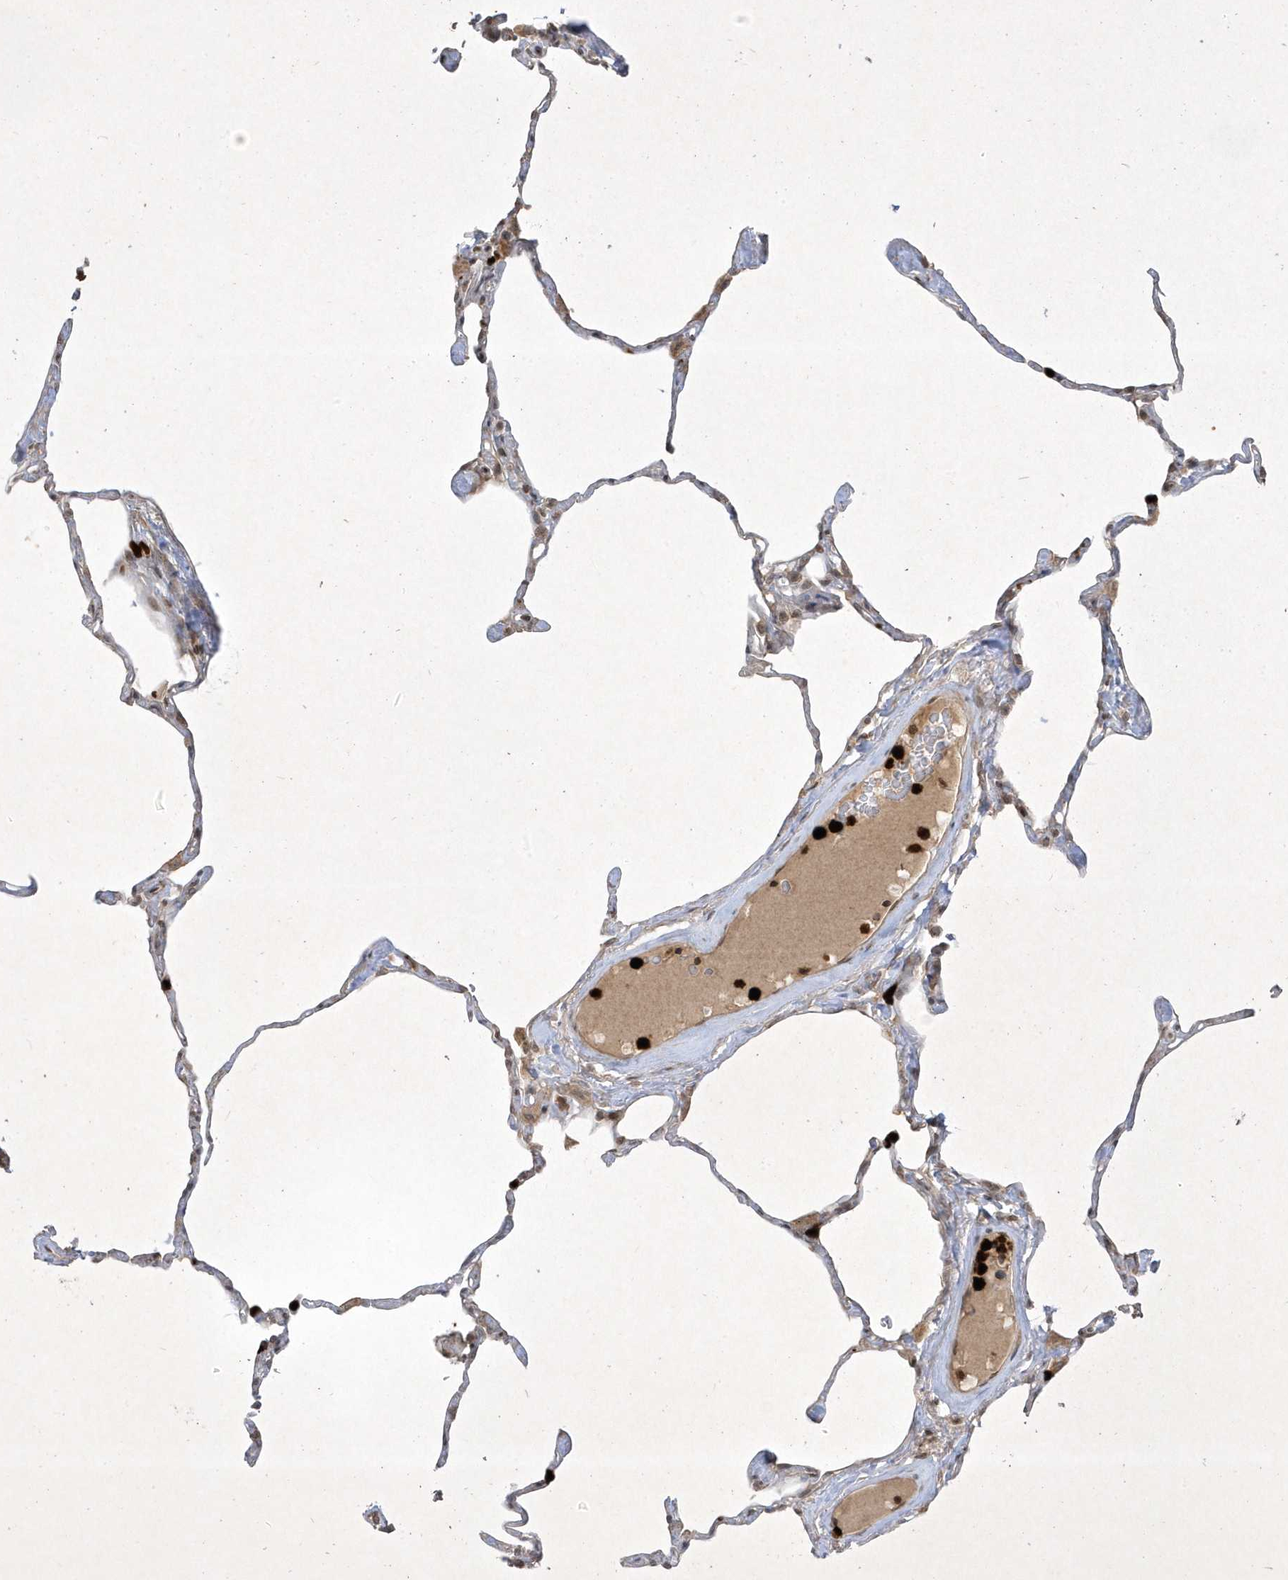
{"staining": {"intensity": "strong", "quantity": "<25%", "location": "nuclear"}, "tissue": "lung", "cell_type": "Alveolar cells", "image_type": "normal", "snomed": [{"axis": "morphology", "description": "Normal tissue, NOS"}, {"axis": "topography", "description": "Lung"}], "caption": "Lung stained with immunohistochemistry (IHC) demonstrates strong nuclear staining in approximately <25% of alveolar cells. Using DAB (3,3'-diaminobenzidine) (brown) and hematoxylin (blue) stains, captured at high magnification using brightfield microscopy.", "gene": "ZNF213", "patient": {"sex": "male", "age": 65}}